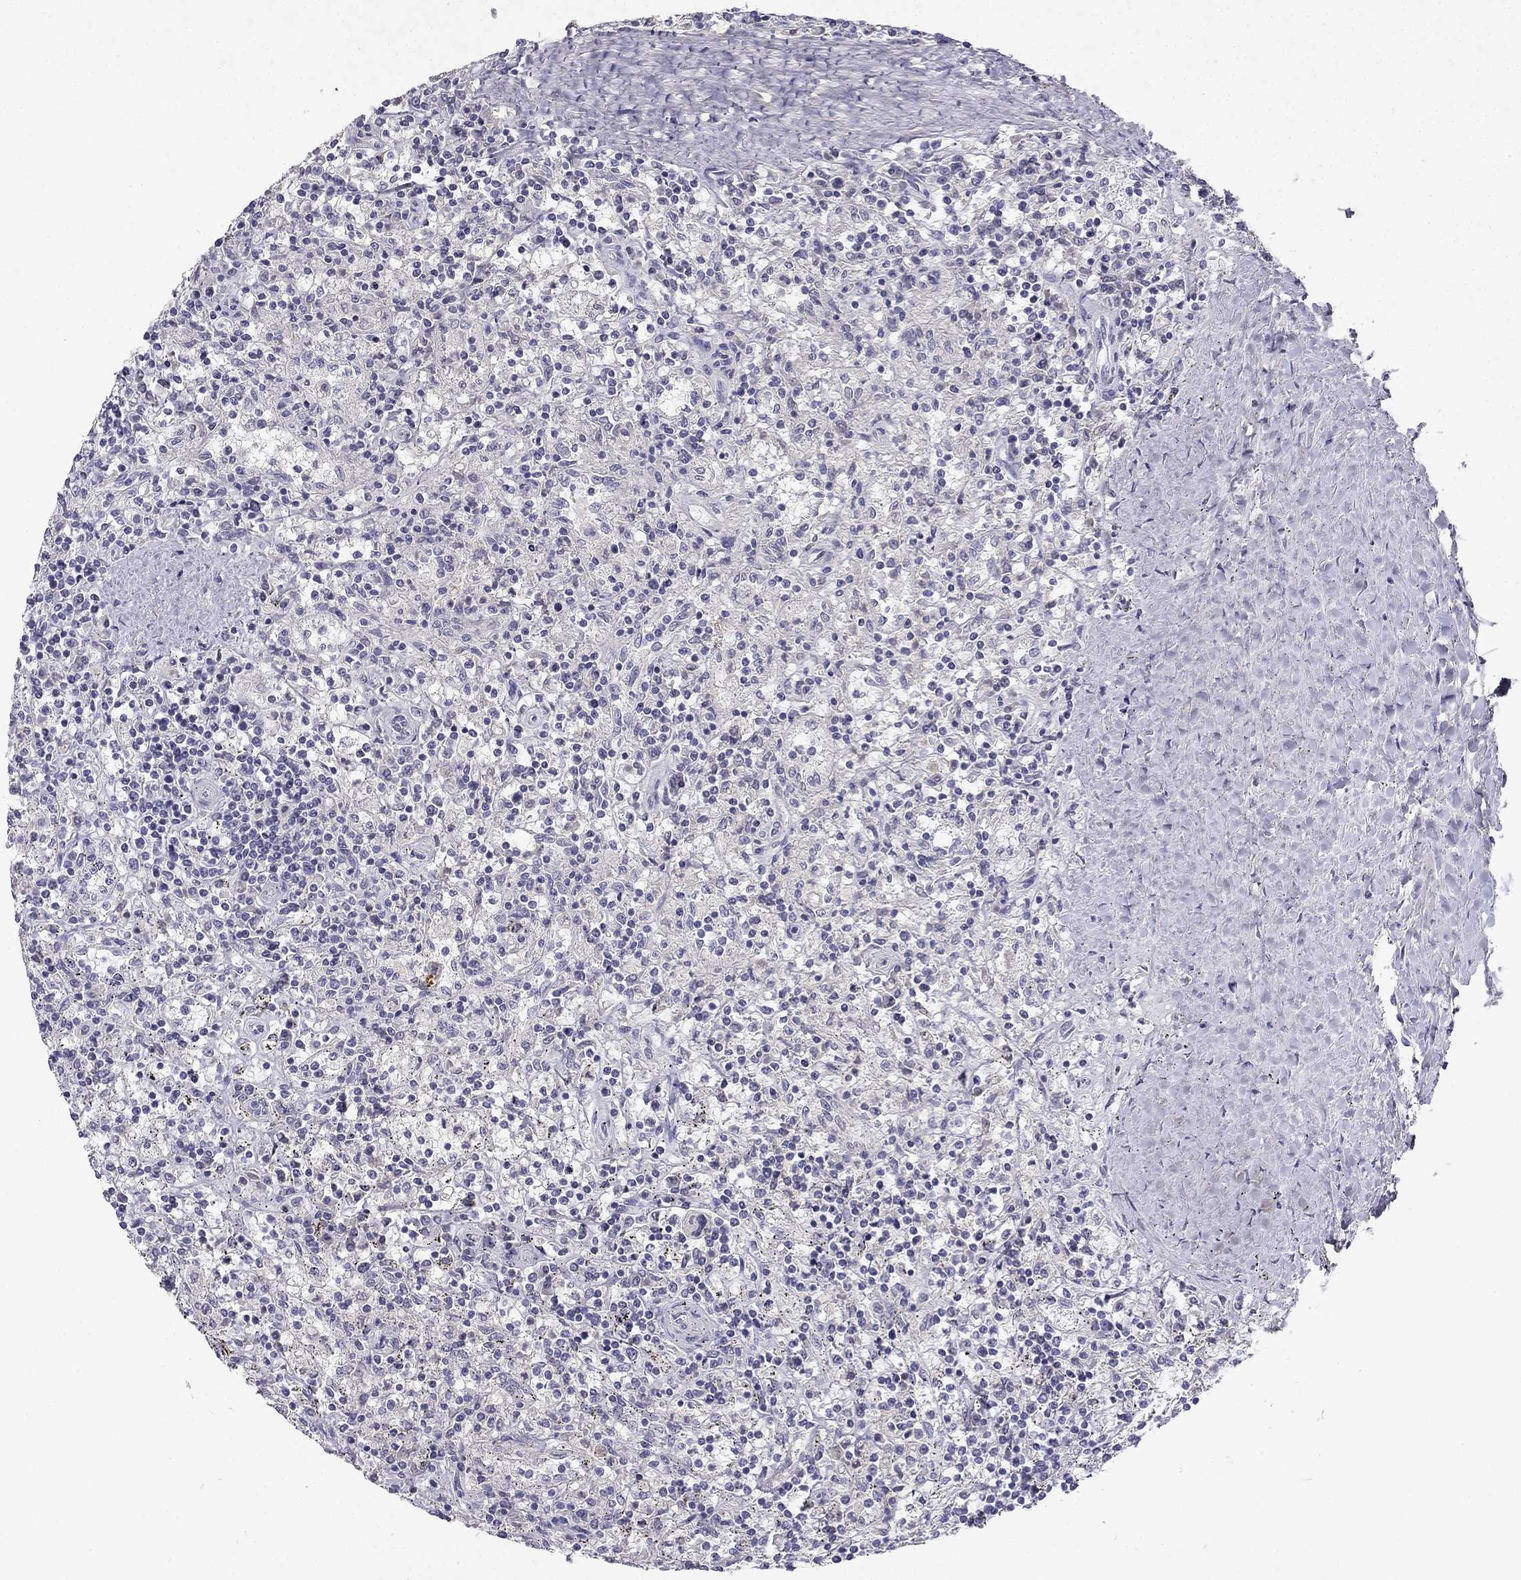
{"staining": {"intensity": "negative", "quantity": "none", "location": "none"}, "tissue": "lymphoma", "cell_type": "Tumor cells", "image_type": "cancer", "snomed": [{"axis": "morphology", "description": "Malignant lymphoma, non-Hodgkin's type, Low grade"}, {"axis": "topography", "description": "Spleen"}], "caption": "A micrograph of lymphoma stained for a protein reveals no brown staining in tumor cells.", "gene": "SLC6A4", "patient": {"sex": "male", "age": 62}}